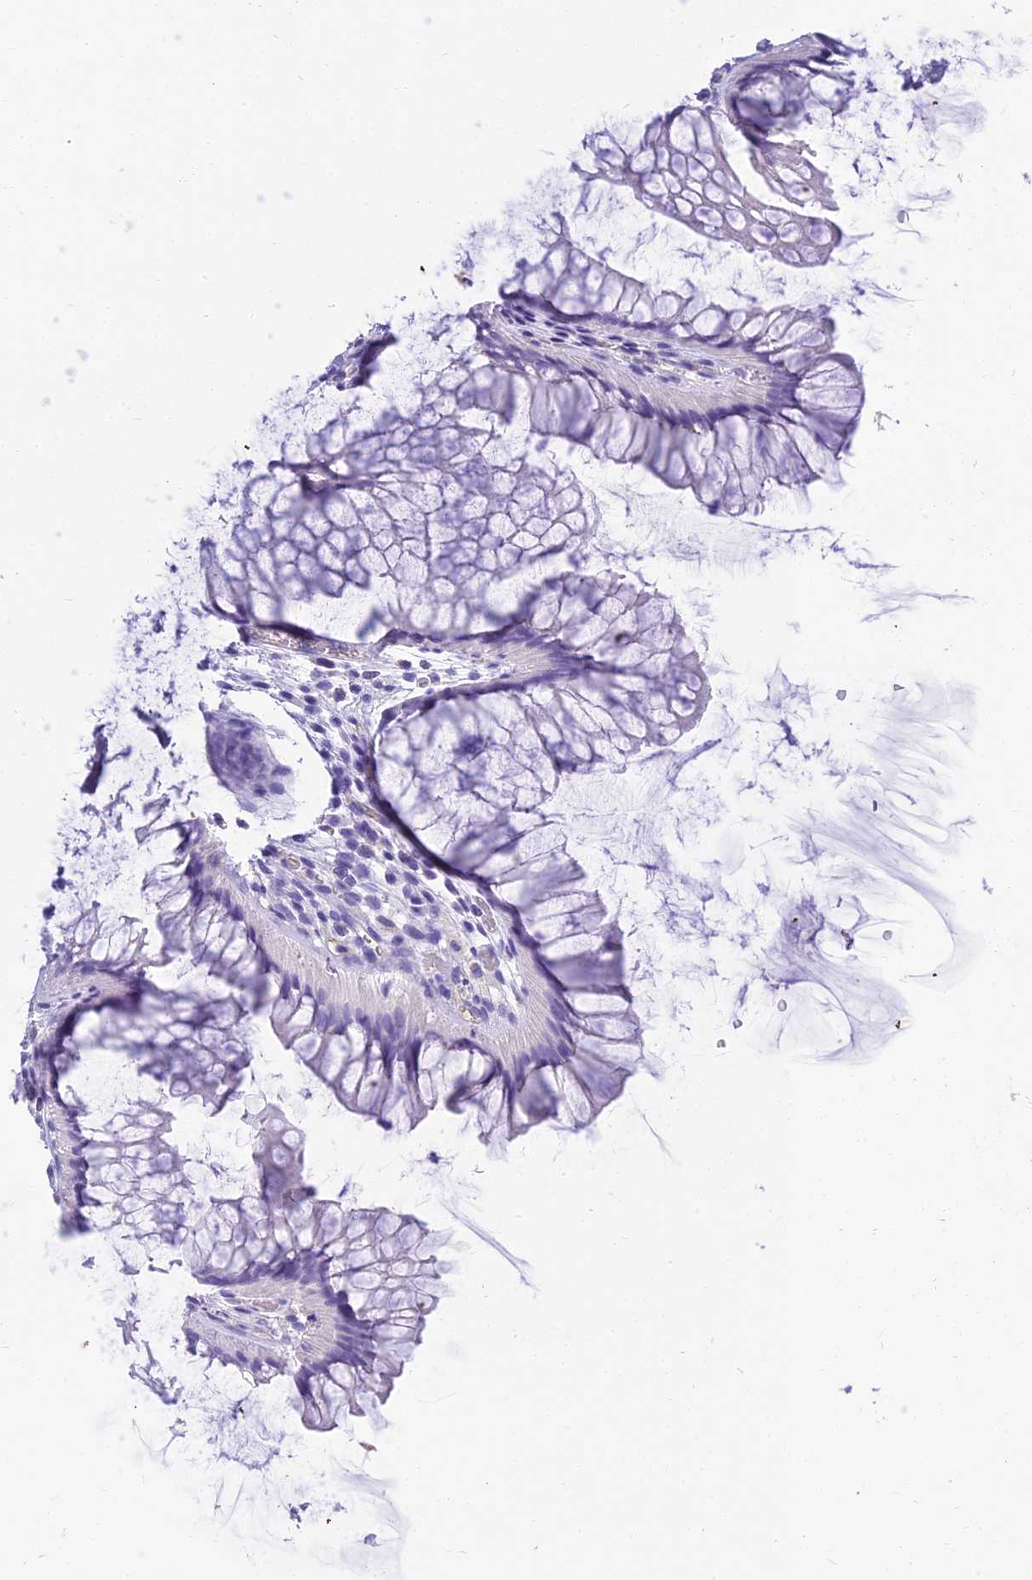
{"staining": {"intensity": "negative", "quantity": "none", "location": "none"}, "tissue": "colon", "cell_type": "Endothelial cells", "image_type": "normal", "snomed": [{"axis": "morphology", "description": "Normal tissue, NOS"}, {"axis": "topography", "description": "Colon"}], "caption": "DAB immunohistochemical staining of unremarkable human colon demonstrates no significant staining in endothelial cells. Nuclei are stained in blue.", "gene": "NINJ1", "patient": {"sex": "female", "age": 82}}